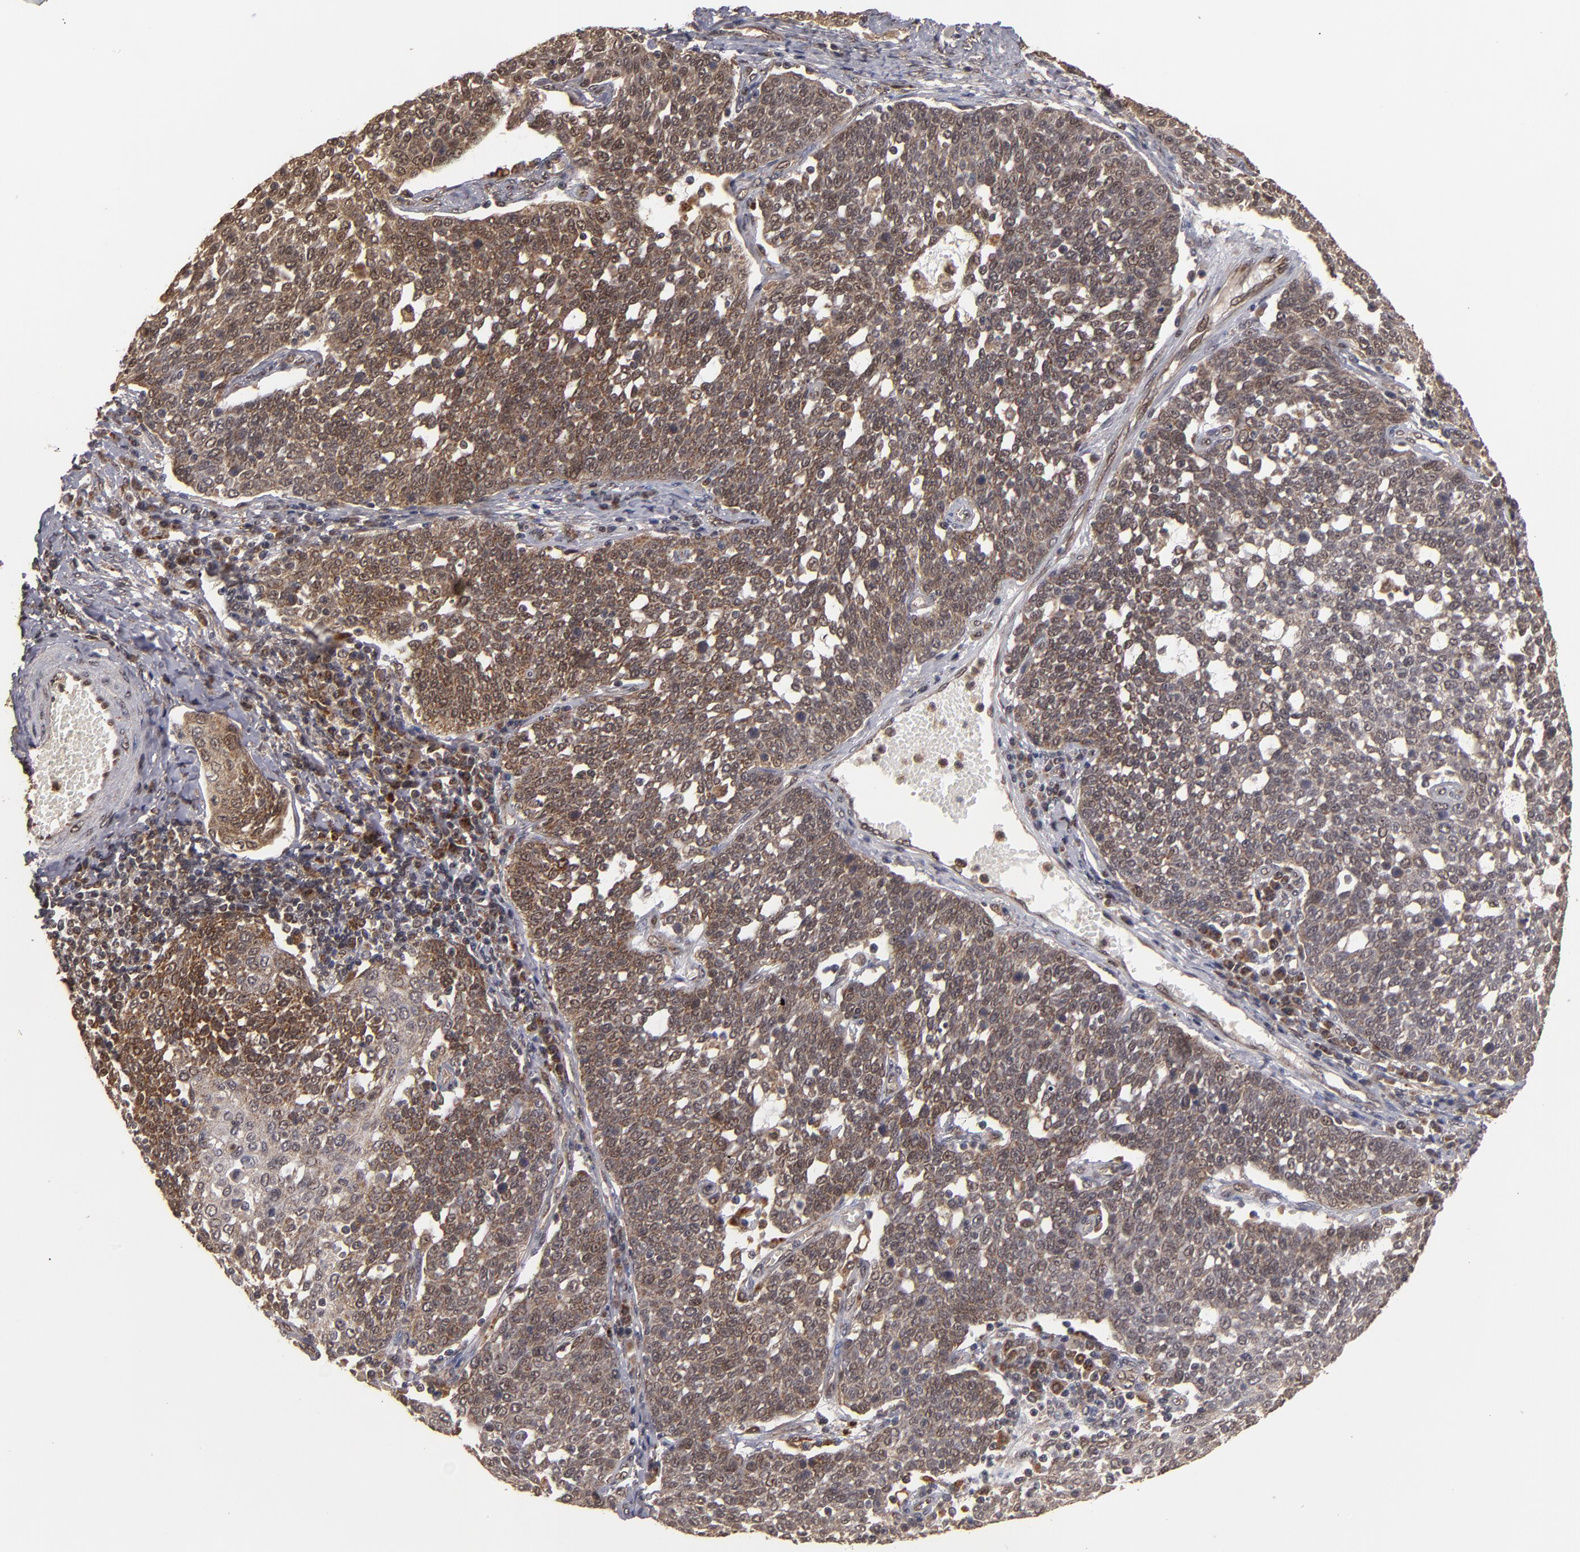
{"staining": {"intensity": "moderate", "quantity": ">75%", "location": "cytoplasmic/membranous,nuclear"}, "tissue": "cervical cancer", "cell_type": "Tumor cells", "image_type": "cancer", "snomed": [{"axis": "morphology", "description": "Squamous cell carcinoma, NOS"}, {"axis": "topography", "description": "Cervix"}], "caption": "This micrograph displays immunohistochemistry (IHC) staining of squamous cell carcinoma (cervical), with medium moderate cytoplasmic/membranous and nuclear expression in about >75% of tumor cells.", "gene": "CUL5", "patient": {"sex": "female", "age": 34}}